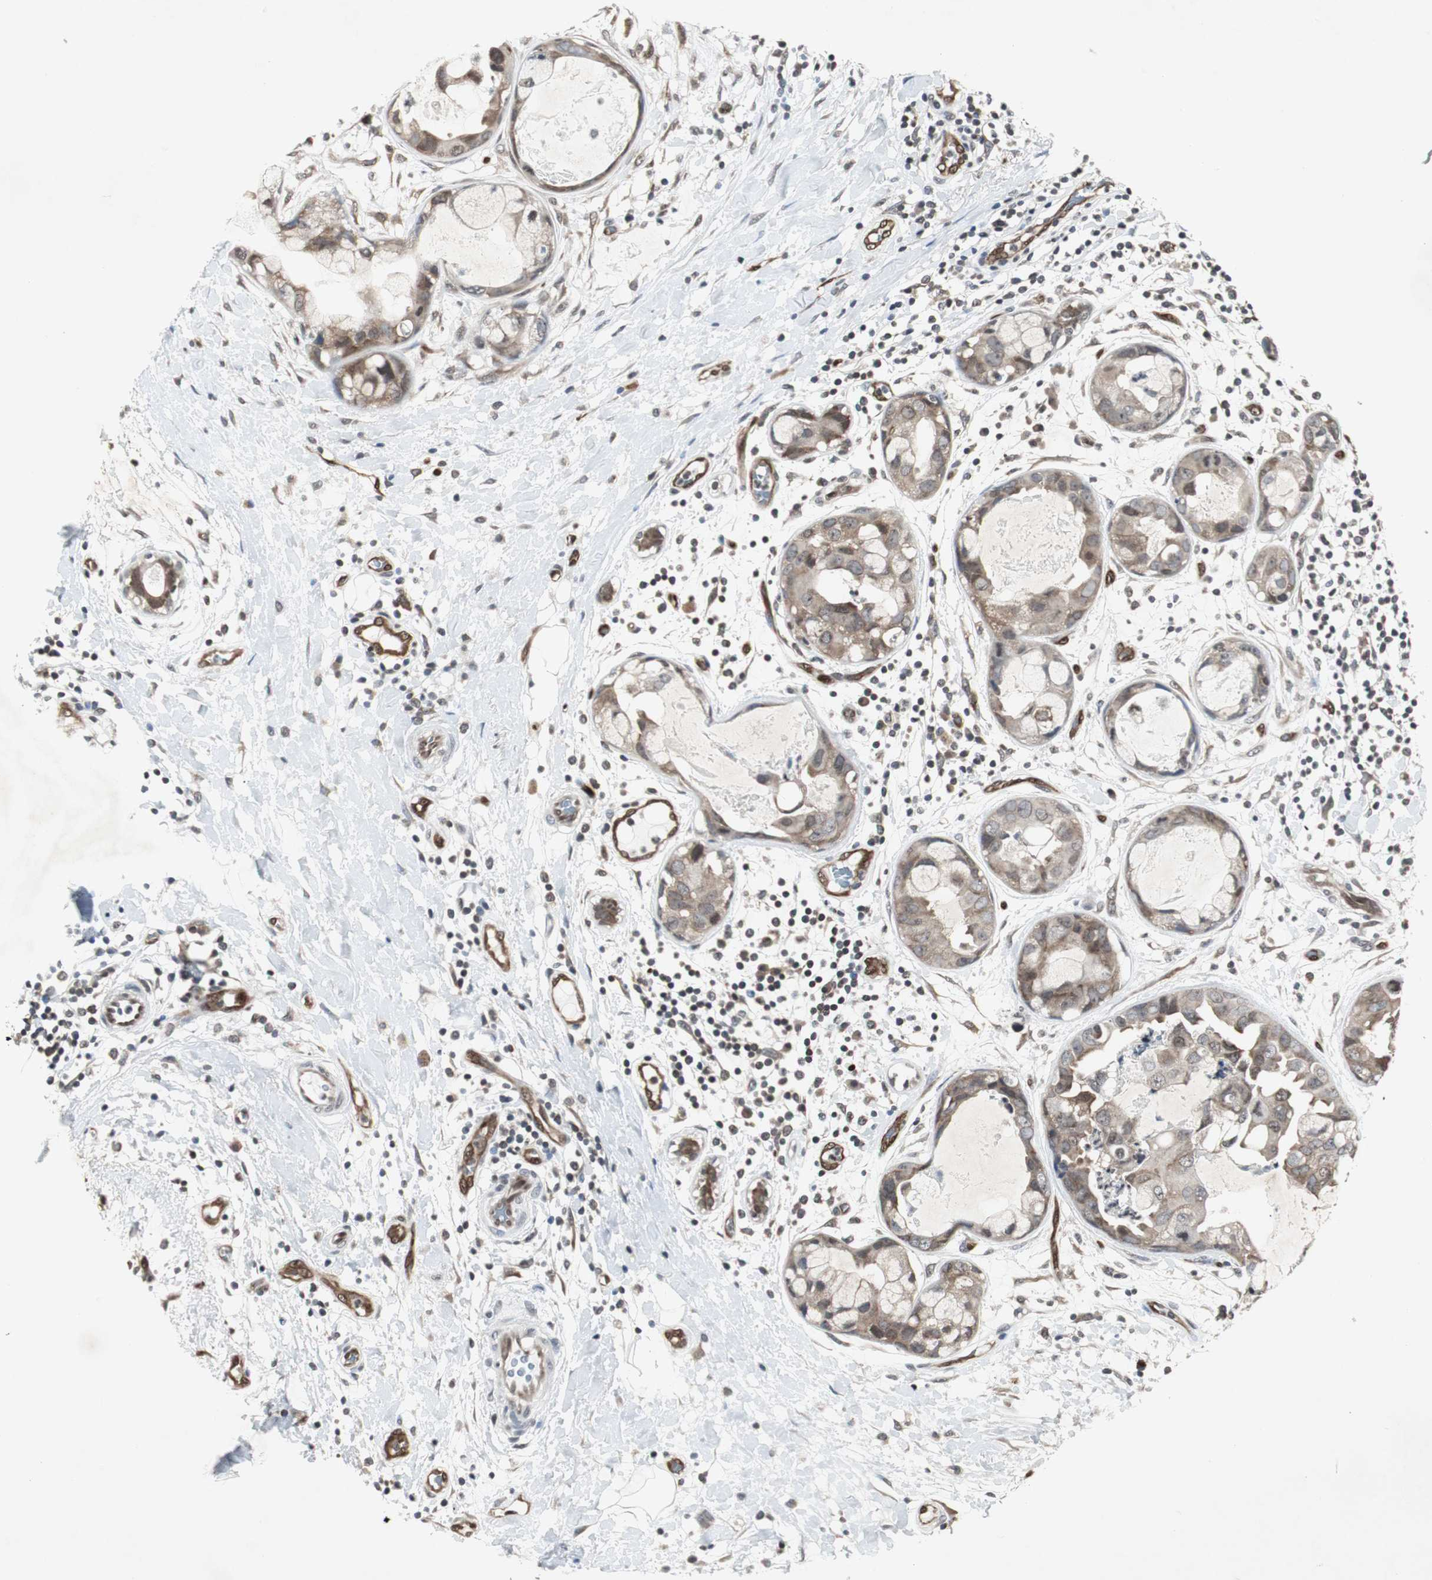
{"staining": {"intensity": "weak", "quantity": ">75%", "location": "cytoplasmic/membranous"}, "tissue": "breast cancer", "cell_type": "Tumor cells", "image_type": "cancer", "snomed": [{"axis": "morphology", "description": "Duct carcinoma"}, {"axis": "topography", "description": "Breast"}], "caption": "A low amount of weak cytoplasmic/membranous expression is appreciated in approximately >75% of tumor cells in breast infiltrating ductal carcinoma tissue.", "gene": "SMAD1", "patient": {"sex": "female", "age": 40}}